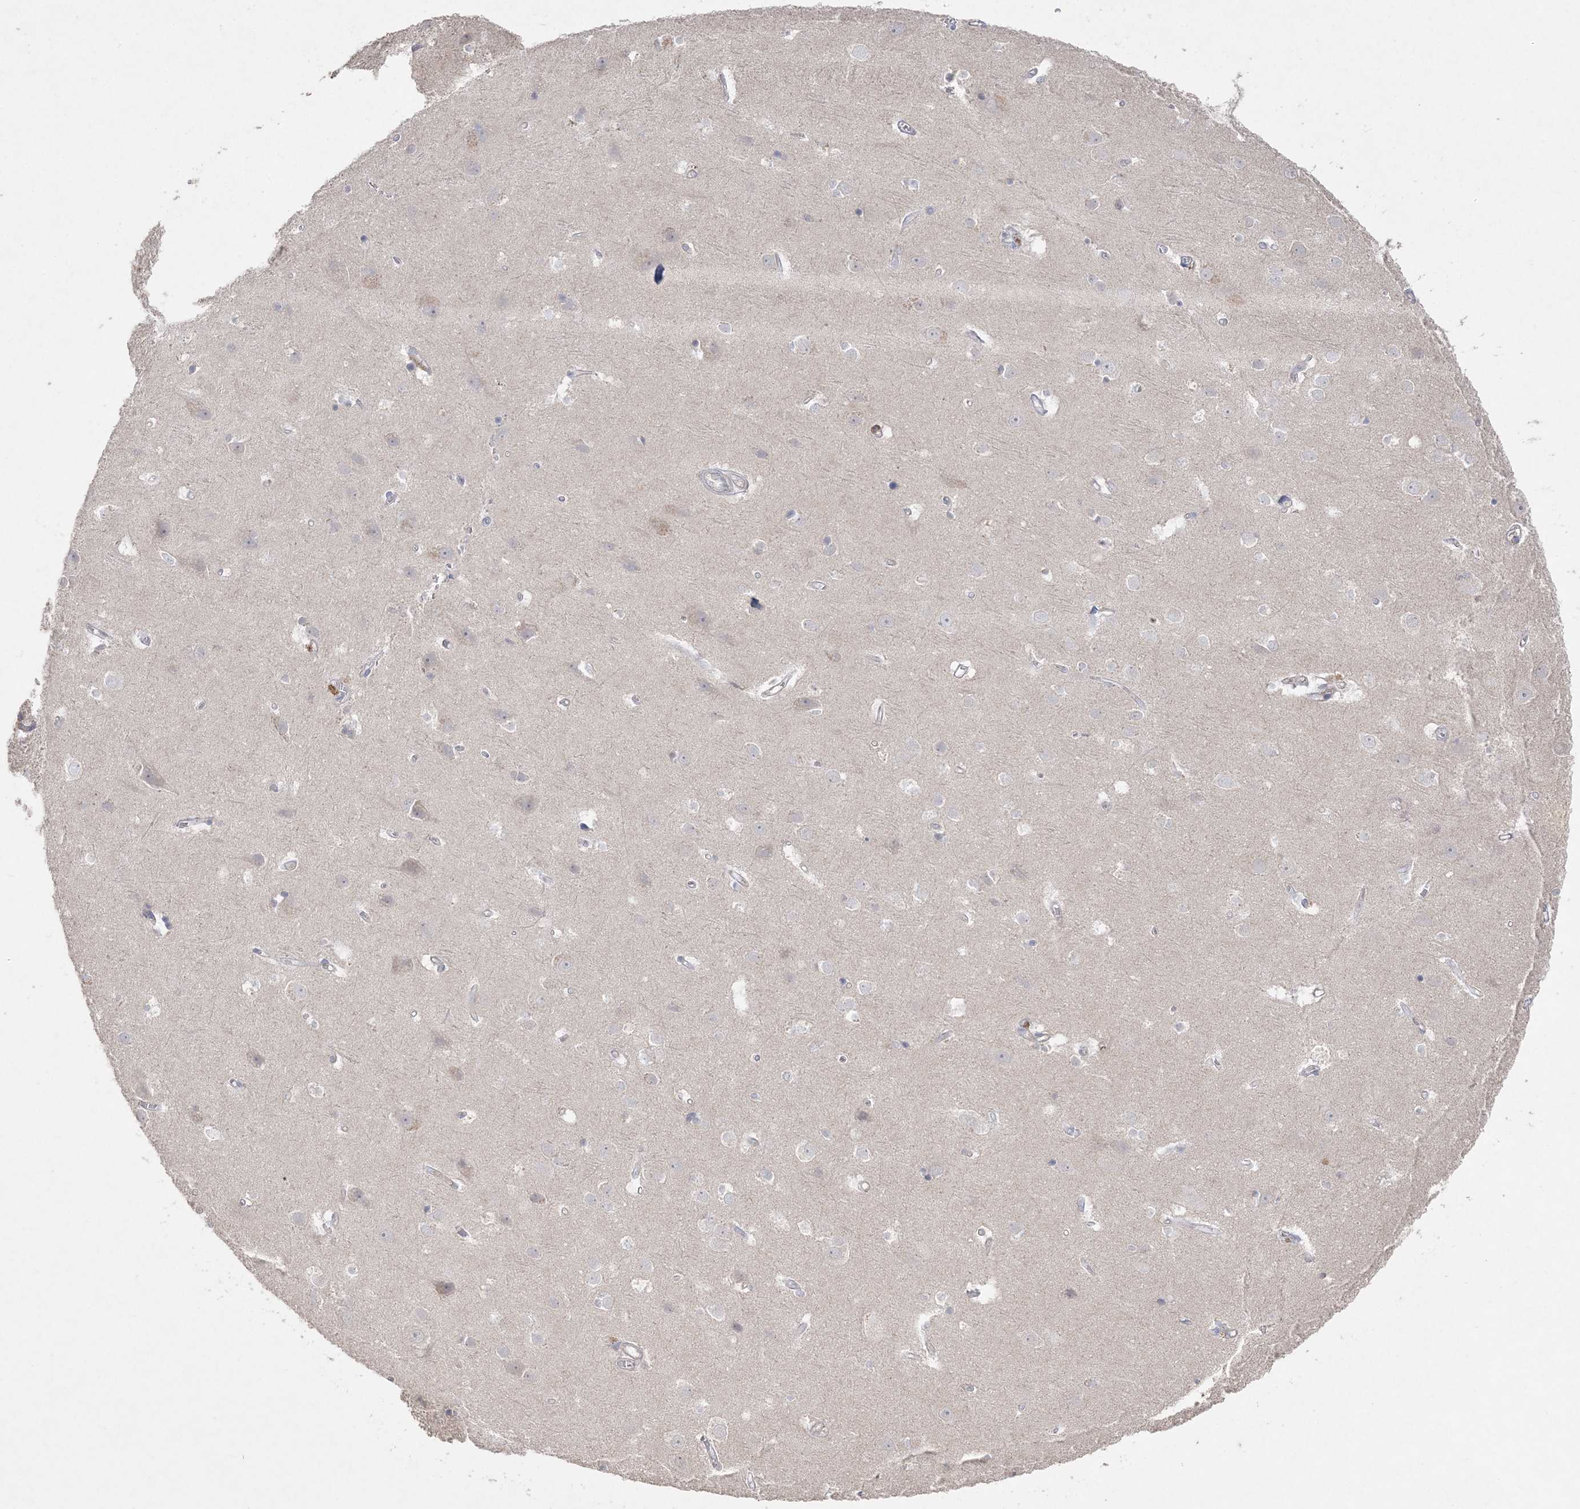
{"staining": {"intensity": "weak", "quantity": "25%-75%", "location": "cytoplasmic/membranous"}, "tissue": "cerebral cortex", "cell_type": "Endothelial cells", "image_type": "normal", "snomed": [{"axis": "morphology", "description": "Normal tissue, NOS"}, {"axis": "topography", "description": "Cerebral cortex"}], "caption": "This micrograph shows immunohistochemistry staining of unremarkable cerebral cortex, with low weak cytoplasmic/membranous expression in approximately 25%-75% of endothelial cells.", "gene": "SH3BP4", "patient": {"sex": "male", "age": 54}}